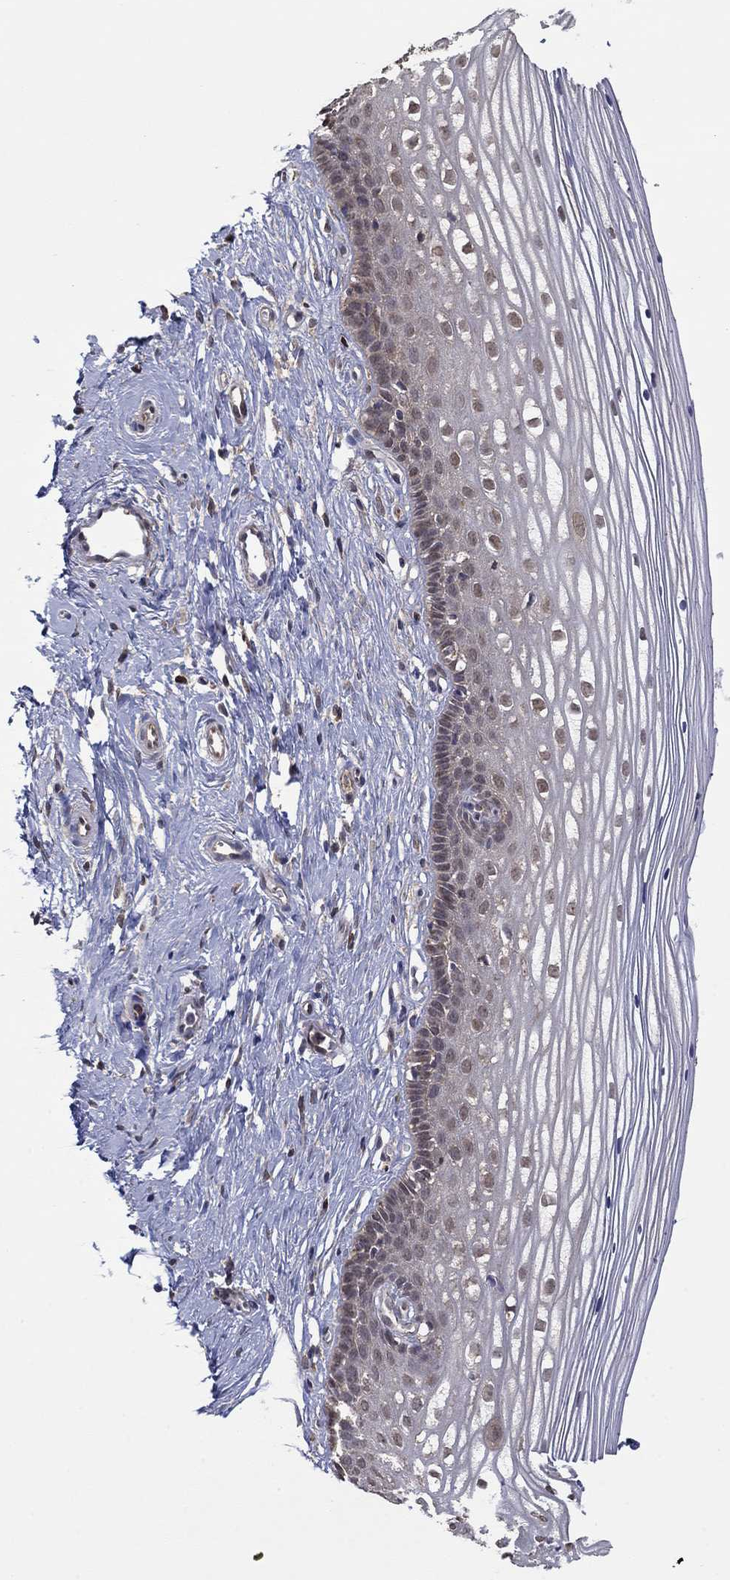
{"staining": {"intensity": "negative", "quantity": "none", "location": "none"}, "tissue": "cervix", "cell_type": "Glandular cells", "image_type": "normal", "snomed": [{"axis": "morphology", "description": "Normal tissue, NOS"}, {"axis": "topography", "description": "Cervix"}], "caption": "IHC photomicrograph of normal human cervix stained for a protein (brown), which reveals no expression in glandular cells.", "gene": "RNF114", "patient": {"sex": "female", "age": 40}}